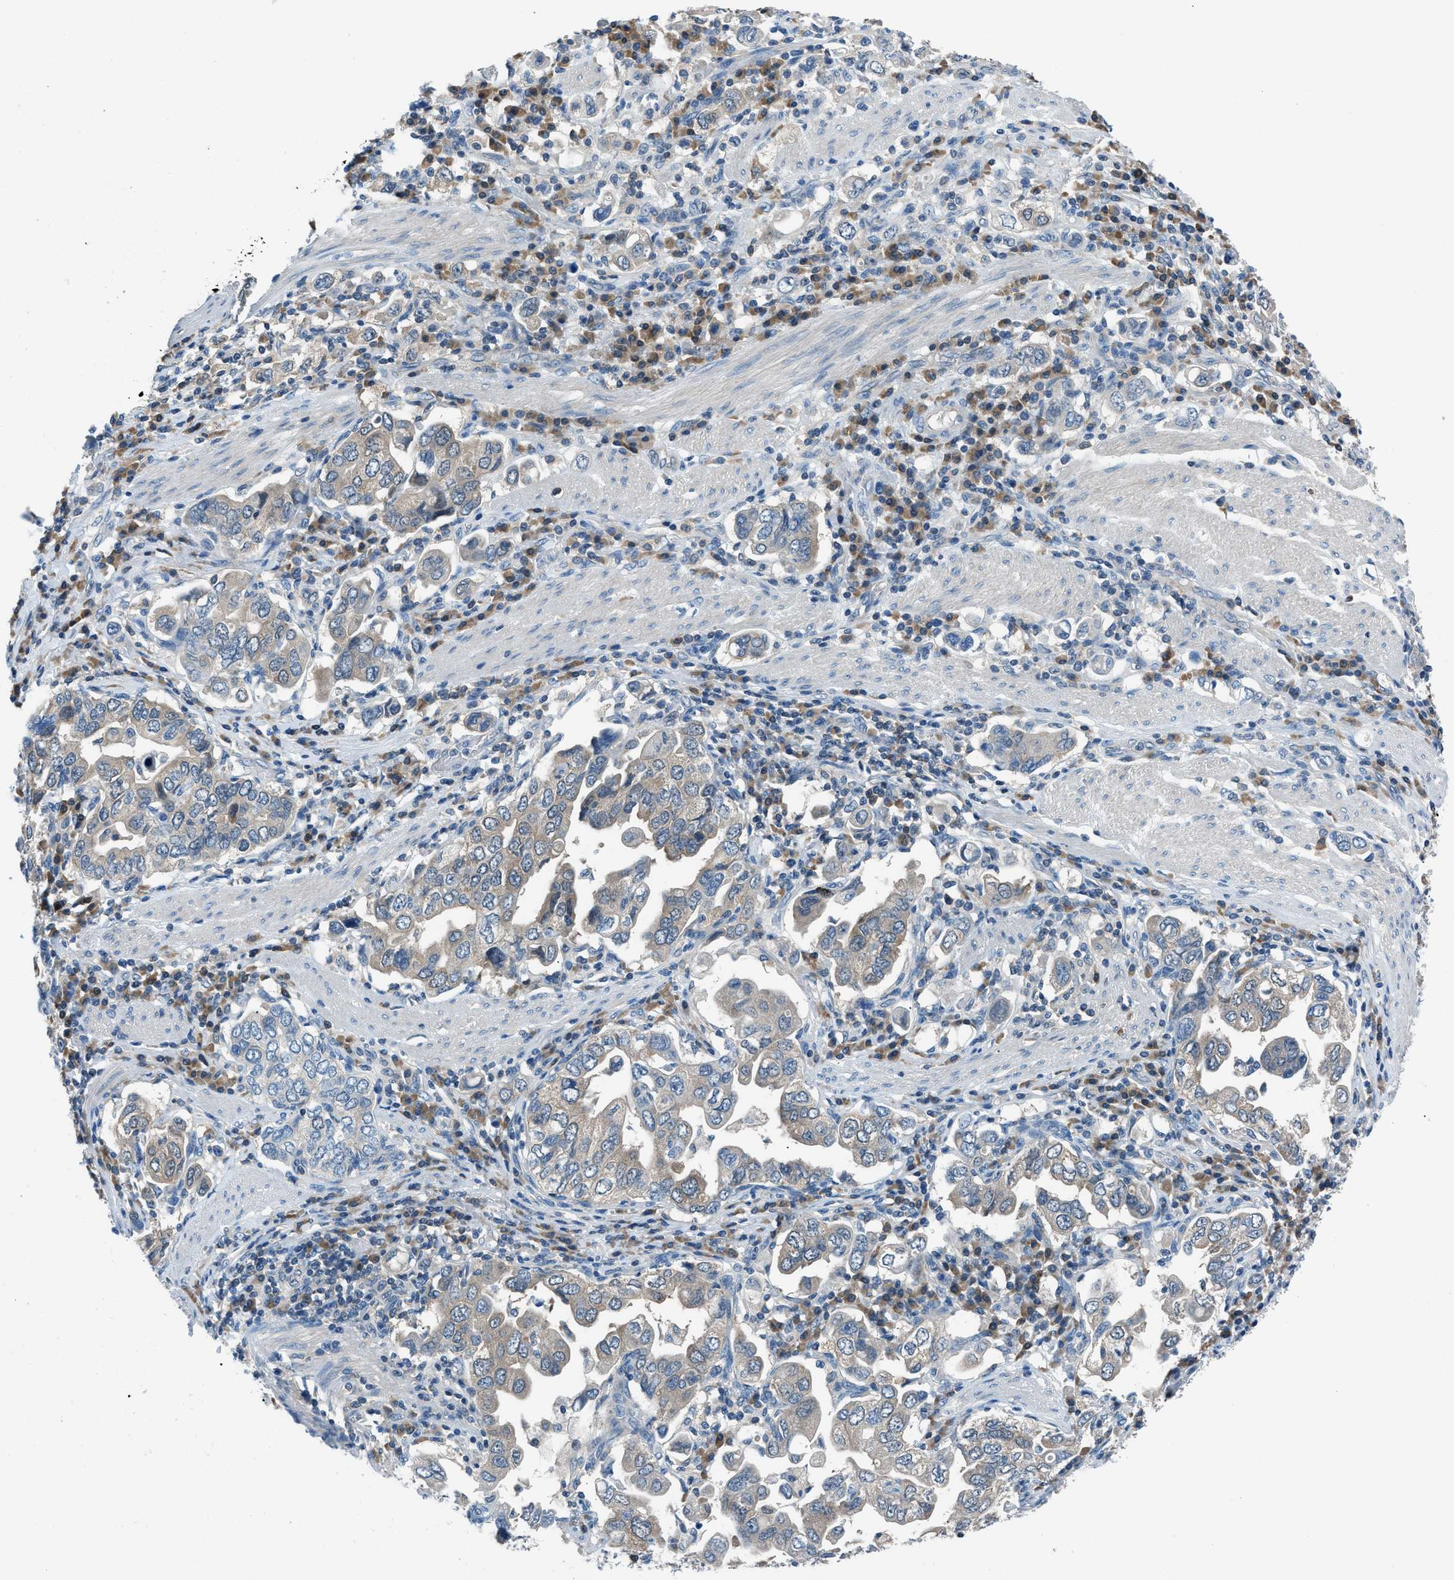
{"staining": {"intensity": "weak", "quantity": "<25%", "location": "cytoplasmic/membranous"}, "tissue": "stomach cancer", "cell_type": "Tumor cells", "image_type": "cancer", "snomed": [{"axis": "morphology", "description": "Adenocarcinoma, NOS"}, {"axis": "topography", "description": "Stomach, upper"}], "caption": "Micrograph shows no protein expression in tumor cells of stomach cancer tissue.", "gene": "ACP1", "patient": {"sex": "male", "age": 62}}